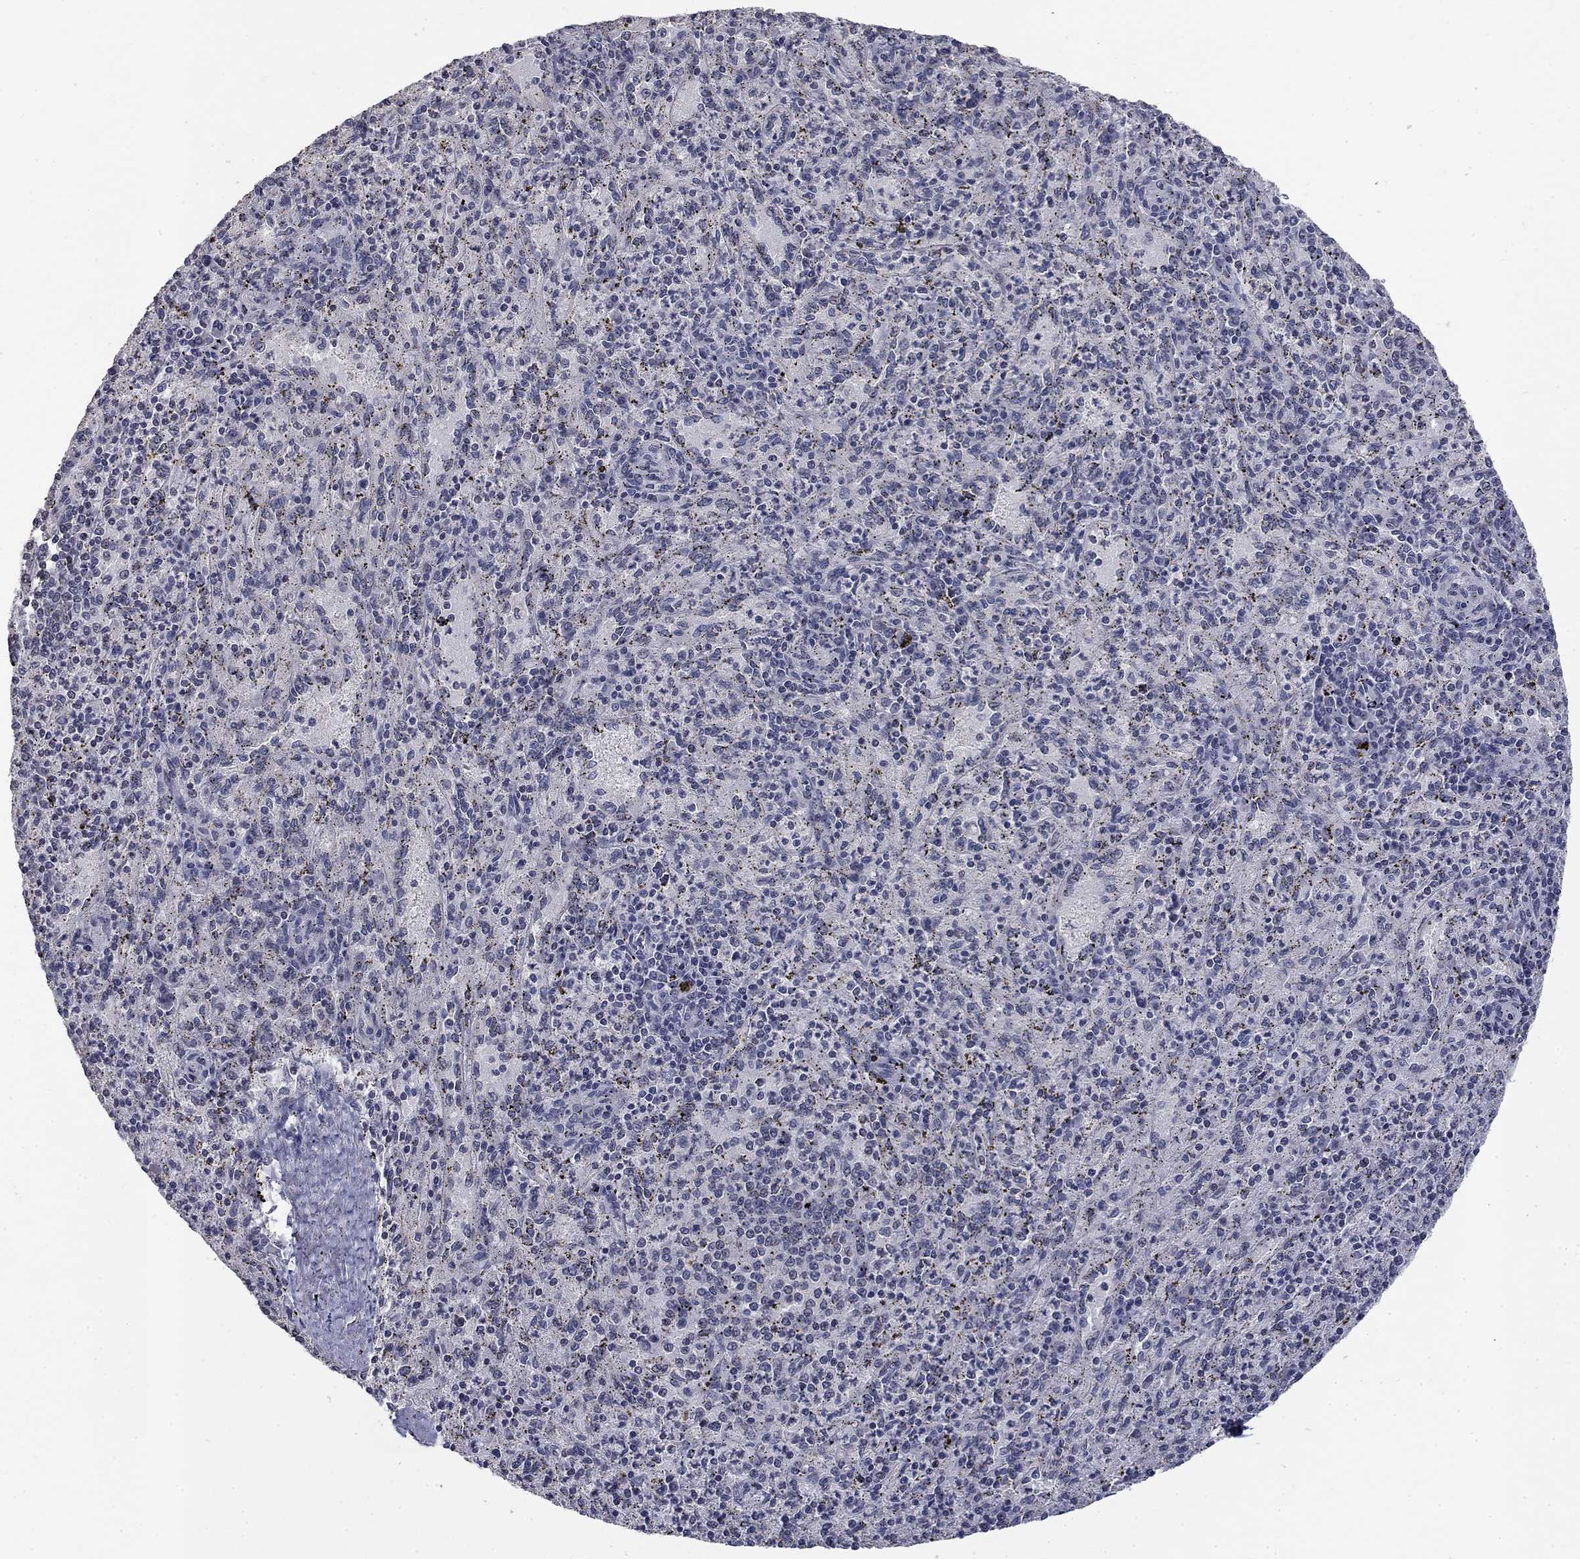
{"staining": {"intensity": "negative", "quantity": "none", "location": "none"}, "tissue": "spleen", "cell_type": "Cells in red pulp", "image_type": "normal", "snomed": [{"axis": "morphology", "description": "Normal tissue, NOS"}, {"axis": "topography", "description": "Spleen"}], "caption": "Immunohistochemical staining of unremarkable human spleen reveals no significant expression in cells in red pulp. (DAB (3,3'-diaminobenzidine) IHC with hematoxylin counter stain).", "gene": "SPATA33", "patient": {"sex": "male", "age": 60}}